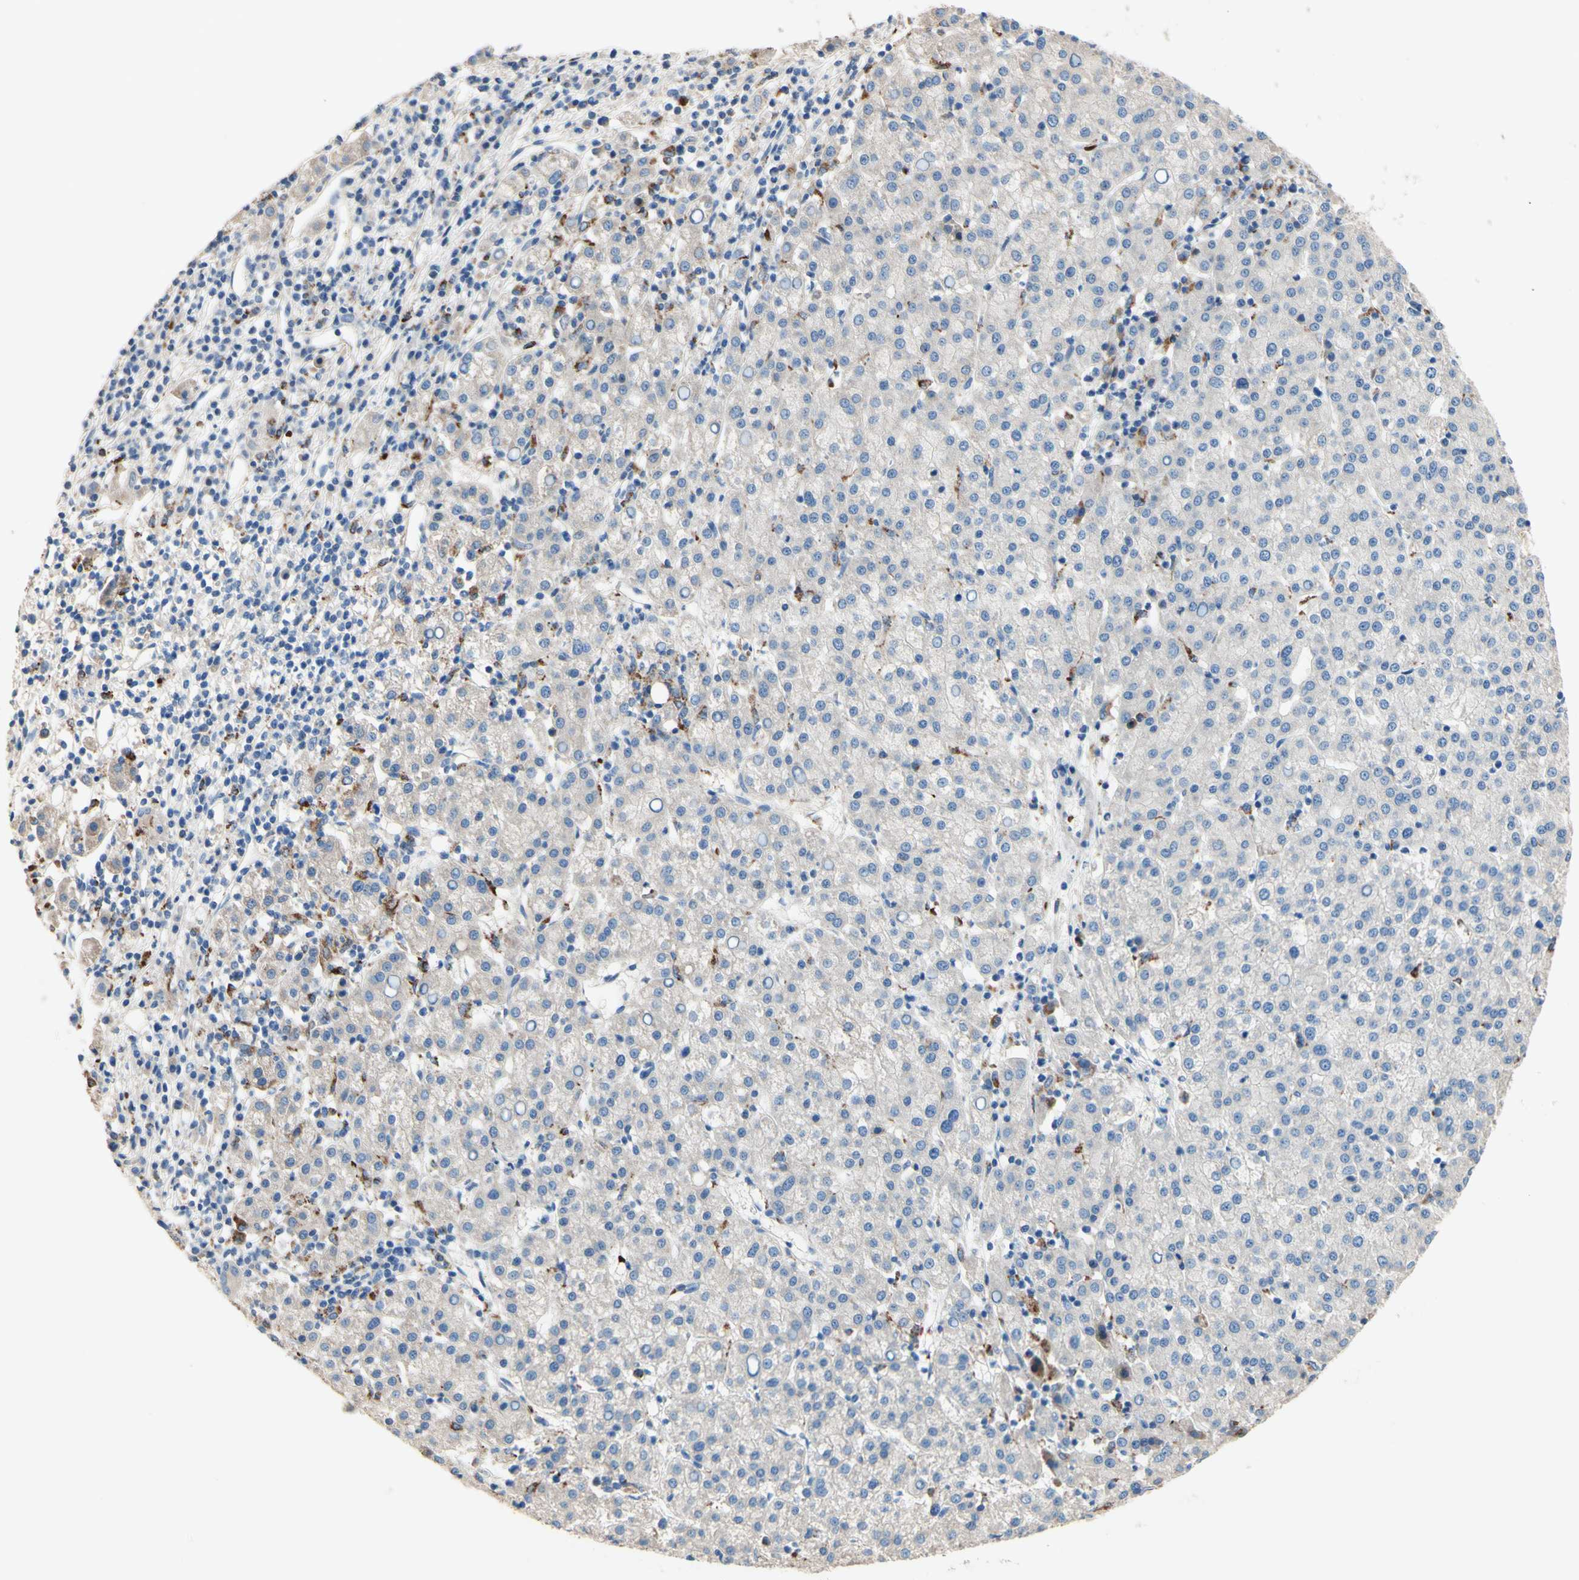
{"staining": {"intensity": "weak", "quantity": "25%-75%", "location": "cytoplasmic/membranous"}, "tissue": "liver cancer", "cell_type": "Tumor cells", "image_type": "cancer", "snomed": [{"axis": "morphology", "description": "Carcinoma, Hepatocellular, NOS"}, {"axis": "topography", "description": "Liver"}], "caption": "A brown stain shows weak cytoplasmic/membranous expression of a protein in liver cancer (hepatocellular carcinoma) tumor cells.", "gene": "CDON", "patient": {"sex": "female", "age": 58}}